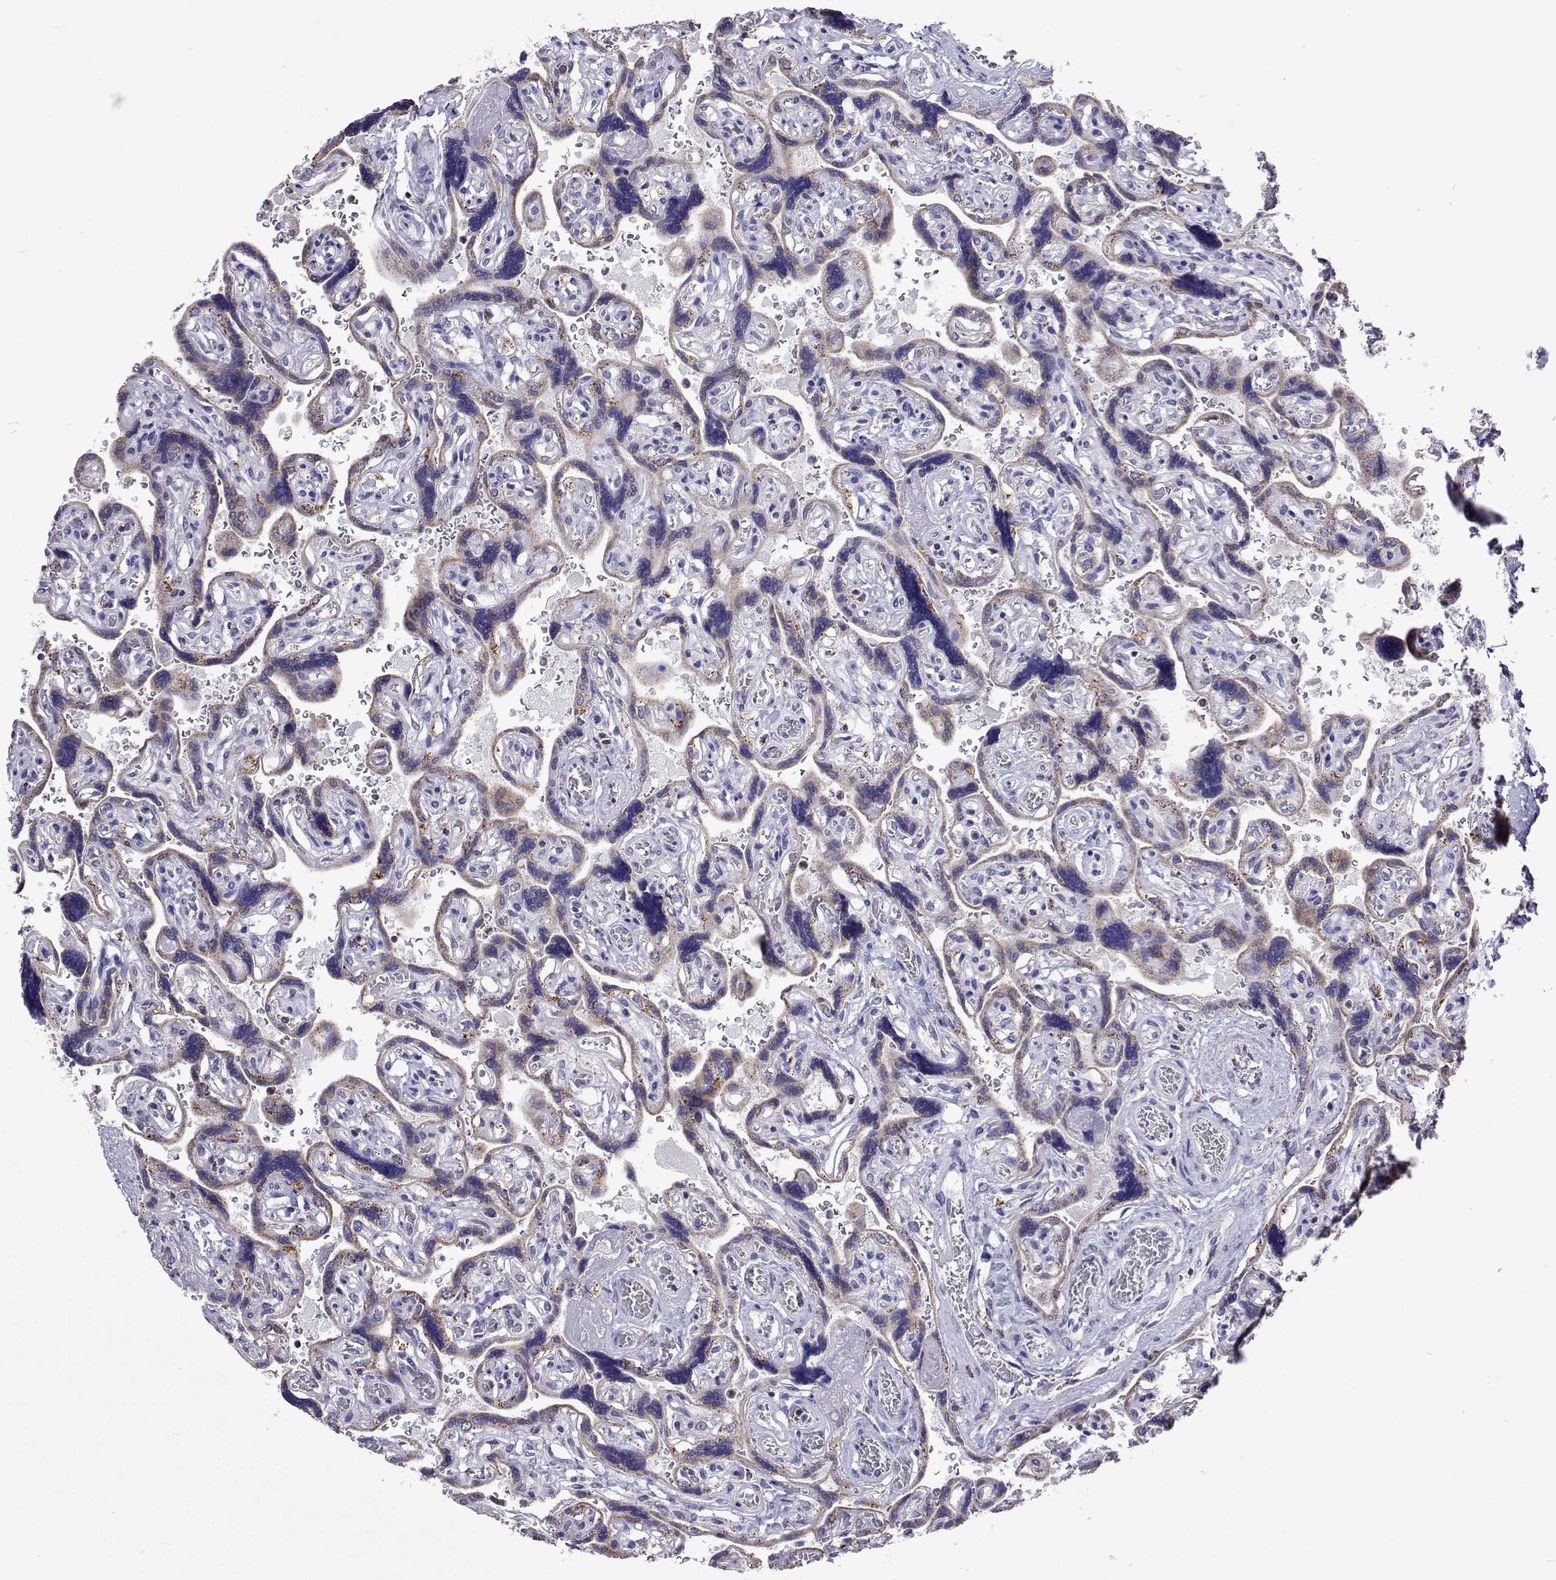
{"staining": {"intensity": "weak", "quantity": "25%-75%", "location": "cytoplasmic/membranous"}, "tissue": "placenta", "cell_type": "Decidual cells", "image_type": "normal", "snomed": [{"axis": "morphology", "description": "Normal tissue, NOS"}, {"axis": "topography", "description": "Placenta"}], "caption": "Decidual cells reveal weak cytoplasmic/membranous positivity in approximately 25%-75% of cells in benign placenta.", "gene": "MCCC2", "patient": {"sex": "female", "age": 32}}